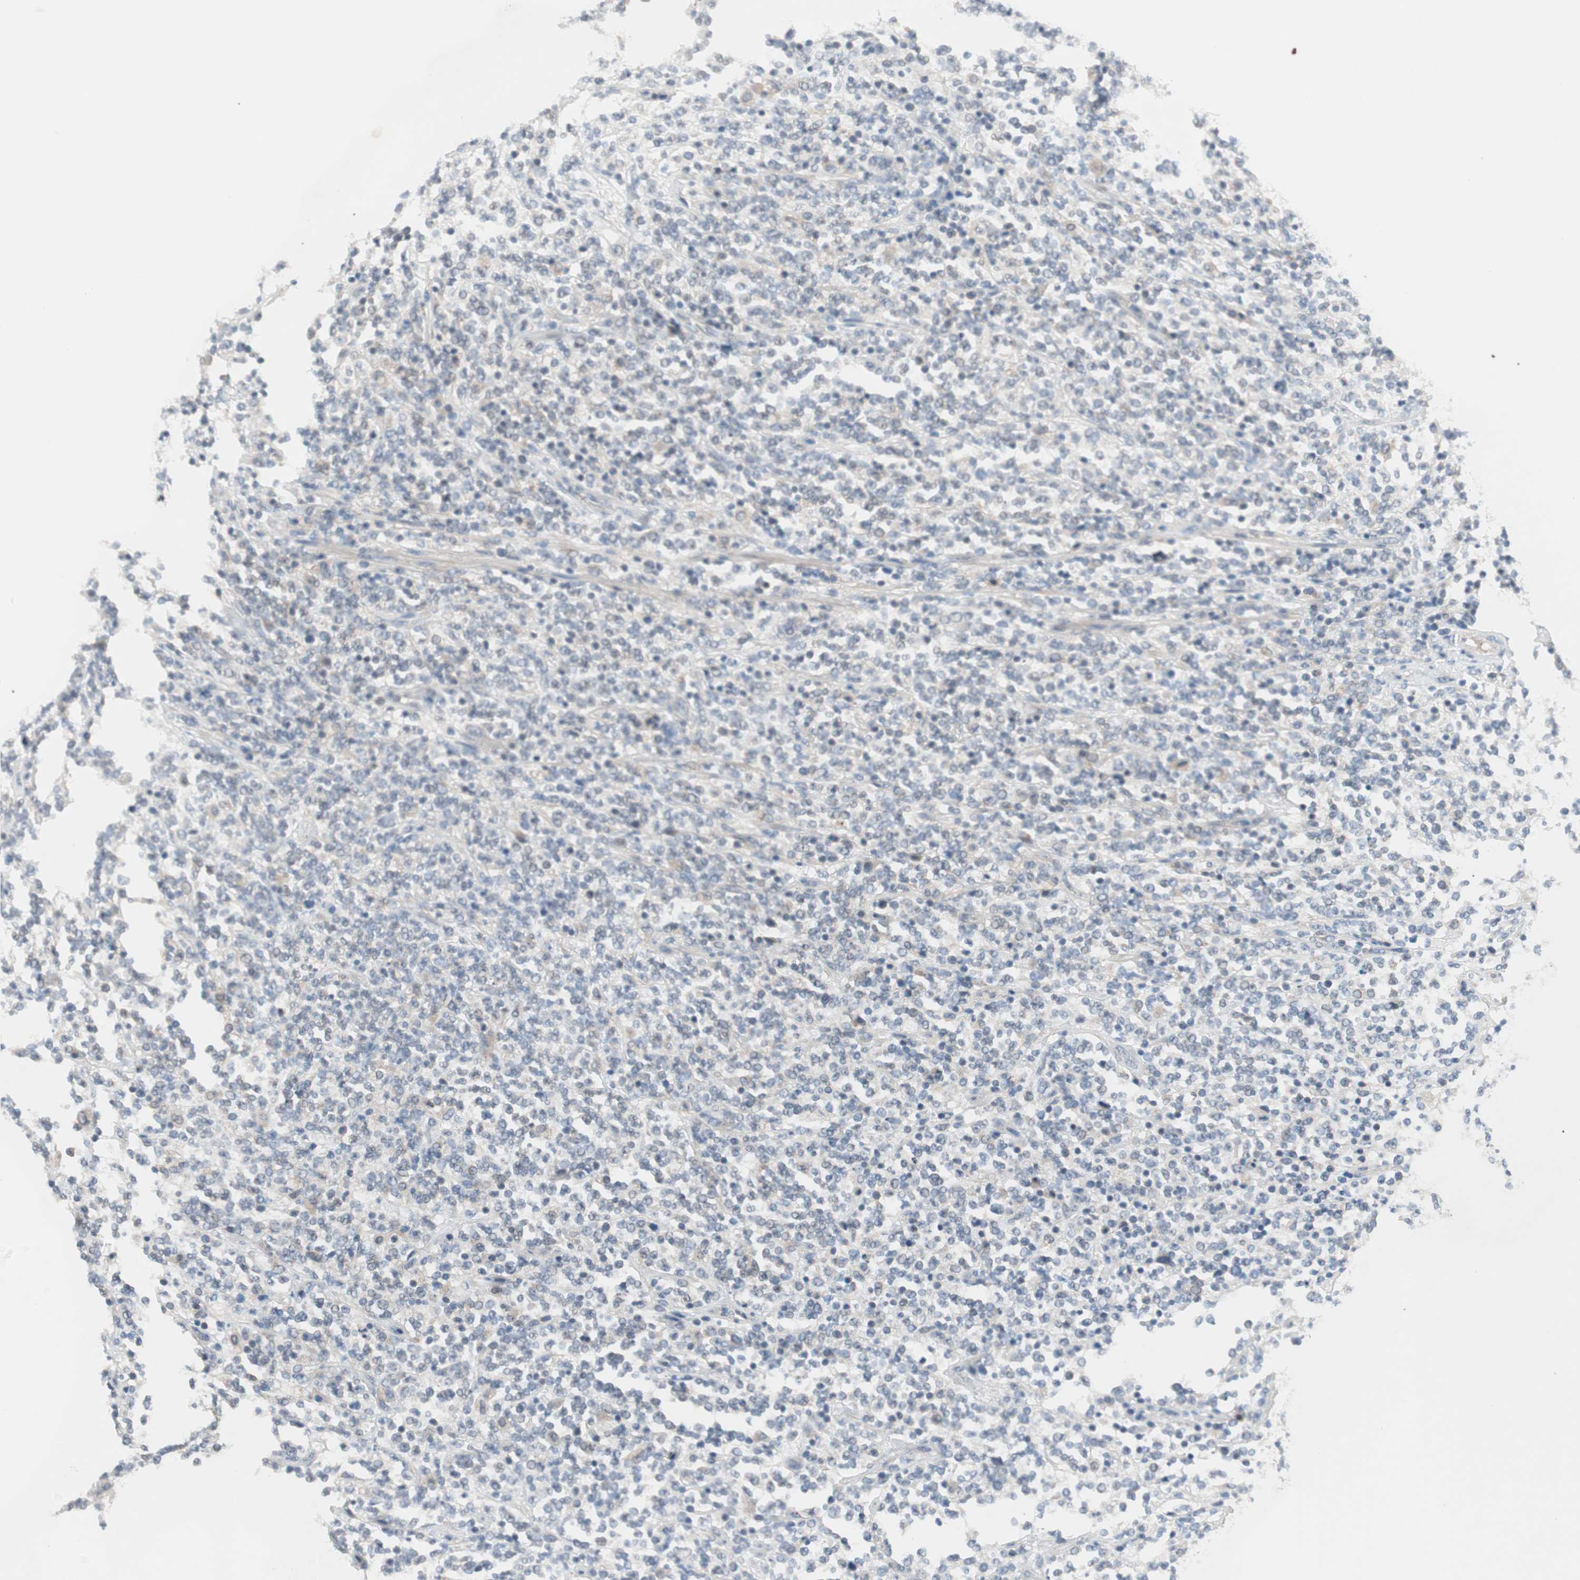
{"staining": {"intensity": "negative", "quantity": "none", "location": "none"}, "tissue": "lymphoma", "cell_type": "Tumor cells", "image_type": "cancer", "snomed": [{"axis": "morphology", "description": "Malignant lymphoma, non-Hodgkin's type, High grade"}, {"axis": "topography", "description": "Soft tissue"}], "caption": "The immunohistochemistry (IHC) micrograph has no significant positivity in tumor cells of high-grade malignant lymphoma, non-Hodgkin's type tissue.", "gene": "PDZK1", "patient": {"sex": "male", "age": 18}}